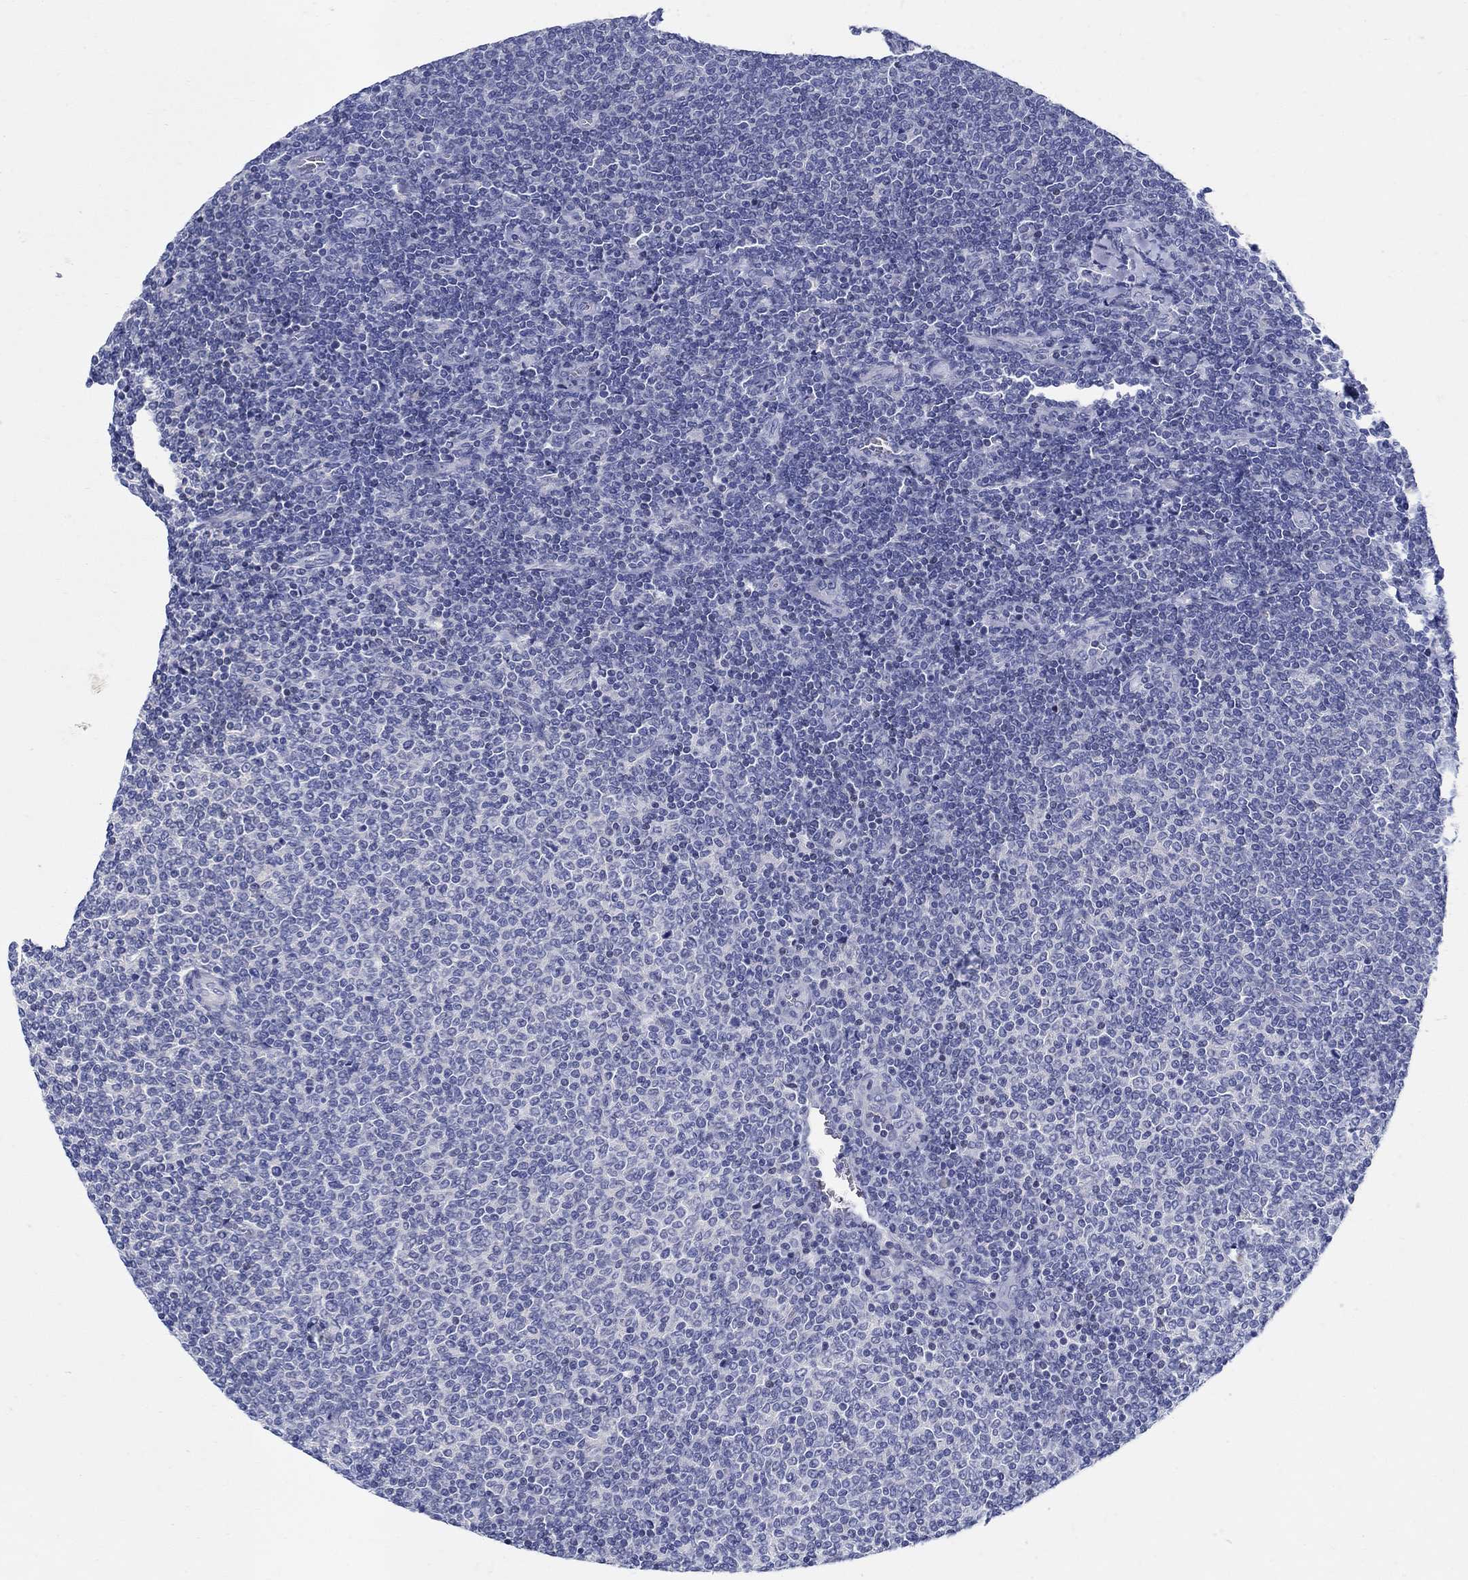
{"staining": {"intensity": "negative", "quantity": "none", "location": "none"}, "tissue": "lymphoma", "cell_type": "Tumor cells", "image_type": "cancer", "snomed": [{"axis": "morphology", "description": "Malignant lymphoma, non-Hodgkin's type, Low grade"}, {"axis": "topography", "description": "Lymph node"}], "caption": "DAB immunohistochemical staining of human low-grade malignant lymphoma, non-Hodgkin's type demonstrates no significant expression in tumor cells.", "gene": "CRYGD", "patient": {"sex": "male", "age": 52}}